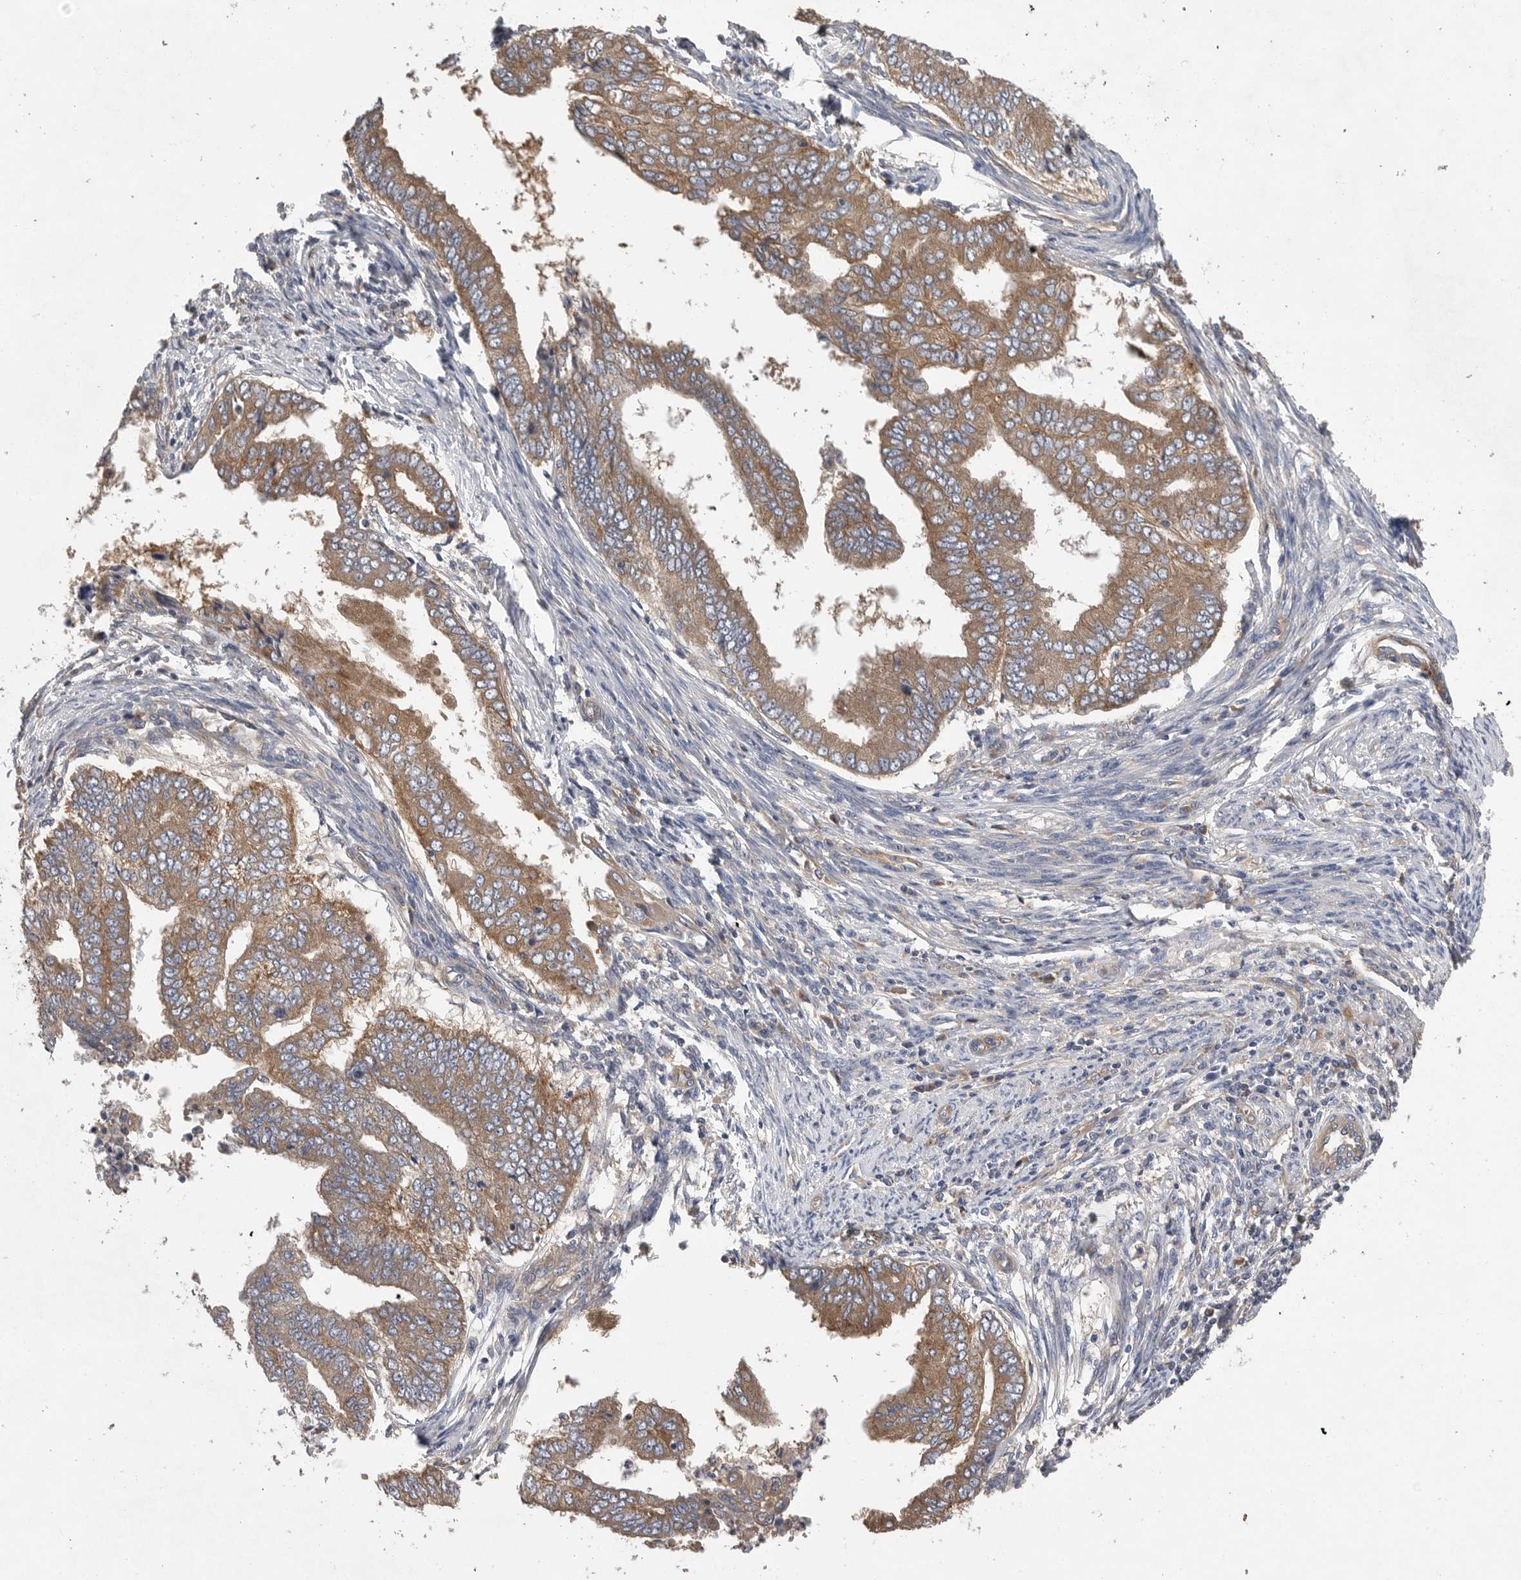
{"staining": {"intensity": "moderate", "quantity": ">75%", "location": "cytoplasmic/membranous"}, "tissue": "endometrial cancer", "cell_type": "Tumor cells", "image_type": "cancer", "snomed": [{"axis": "morphology", "description": "Polyp, NOS"}, {"axis": "morphology", "description": "Adenocarcinoma, NOS"}, {"axis": "morphology", "description": "Adenoma, NOS"}, {"axis": "topography", "description": "Endometrium"}], "caption": "Moderate cytoplasmic/membranous protein expression is present in approximately >75% of tumor cells in polyp (endometrial).", "gene": "OXR1", "patient": {"sex": "female", "age": 79}}